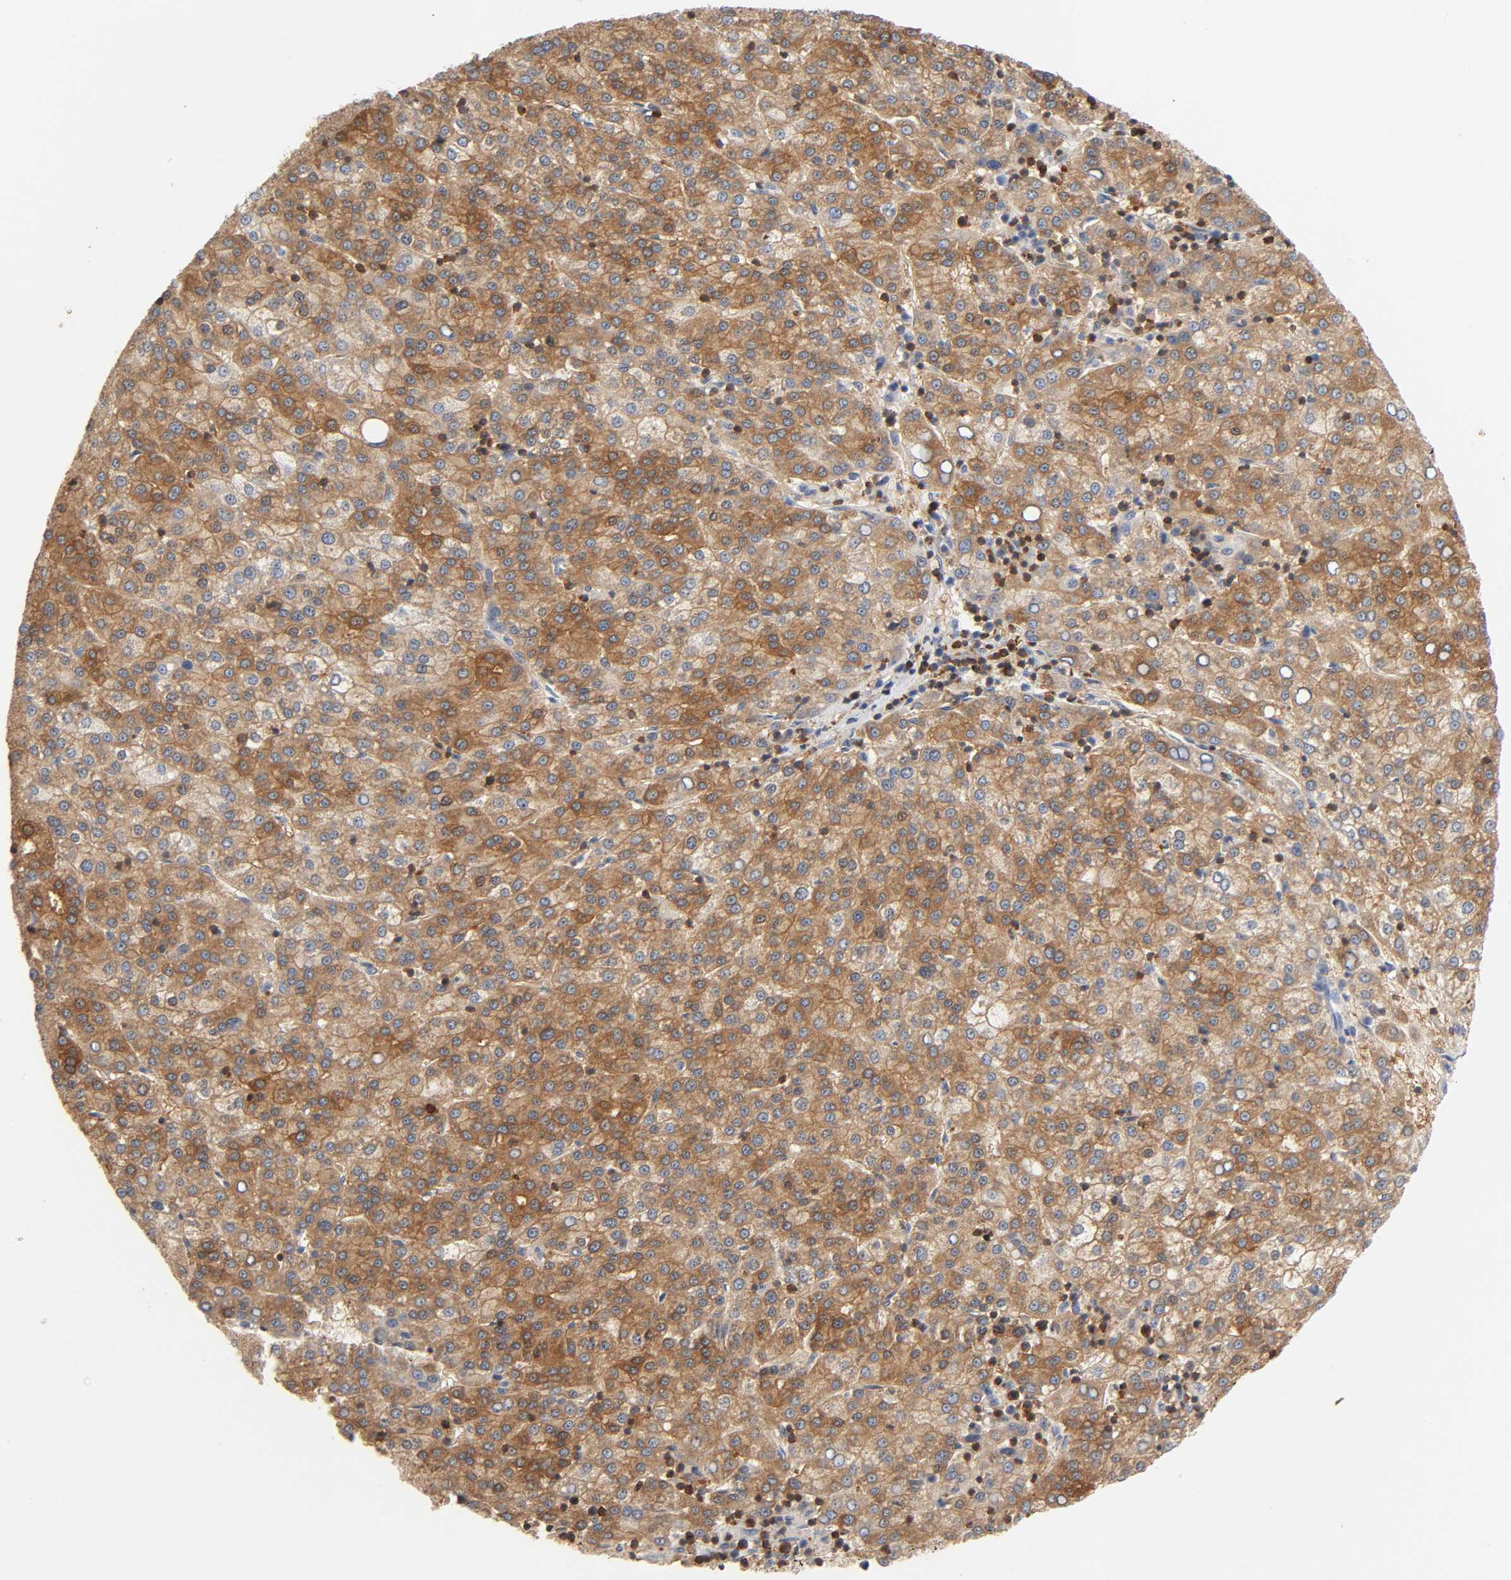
{"staining": {"intensity": "moderate", "quantity": ">75%", "location": "cytoplasmic/membranous"}, "tissue": "liver cancer", "cell_type": "Tumor cells", "image_type": "cancer", "snomed": [{"axis": "morphology", "description": "Carcinoma, Hepatocellular, NOS"}, {"axis": "topography", "description": "Liver"}], "caption": "Moderate cytoplasmic/membranous positivity for a protein is present in approximately >75% of tumor cells of hepatocellular carcinoma (liver) using immunohistochemistry (IHC).", "gene": "BIN1", "patient": {"sex": "female", "age": 58}}